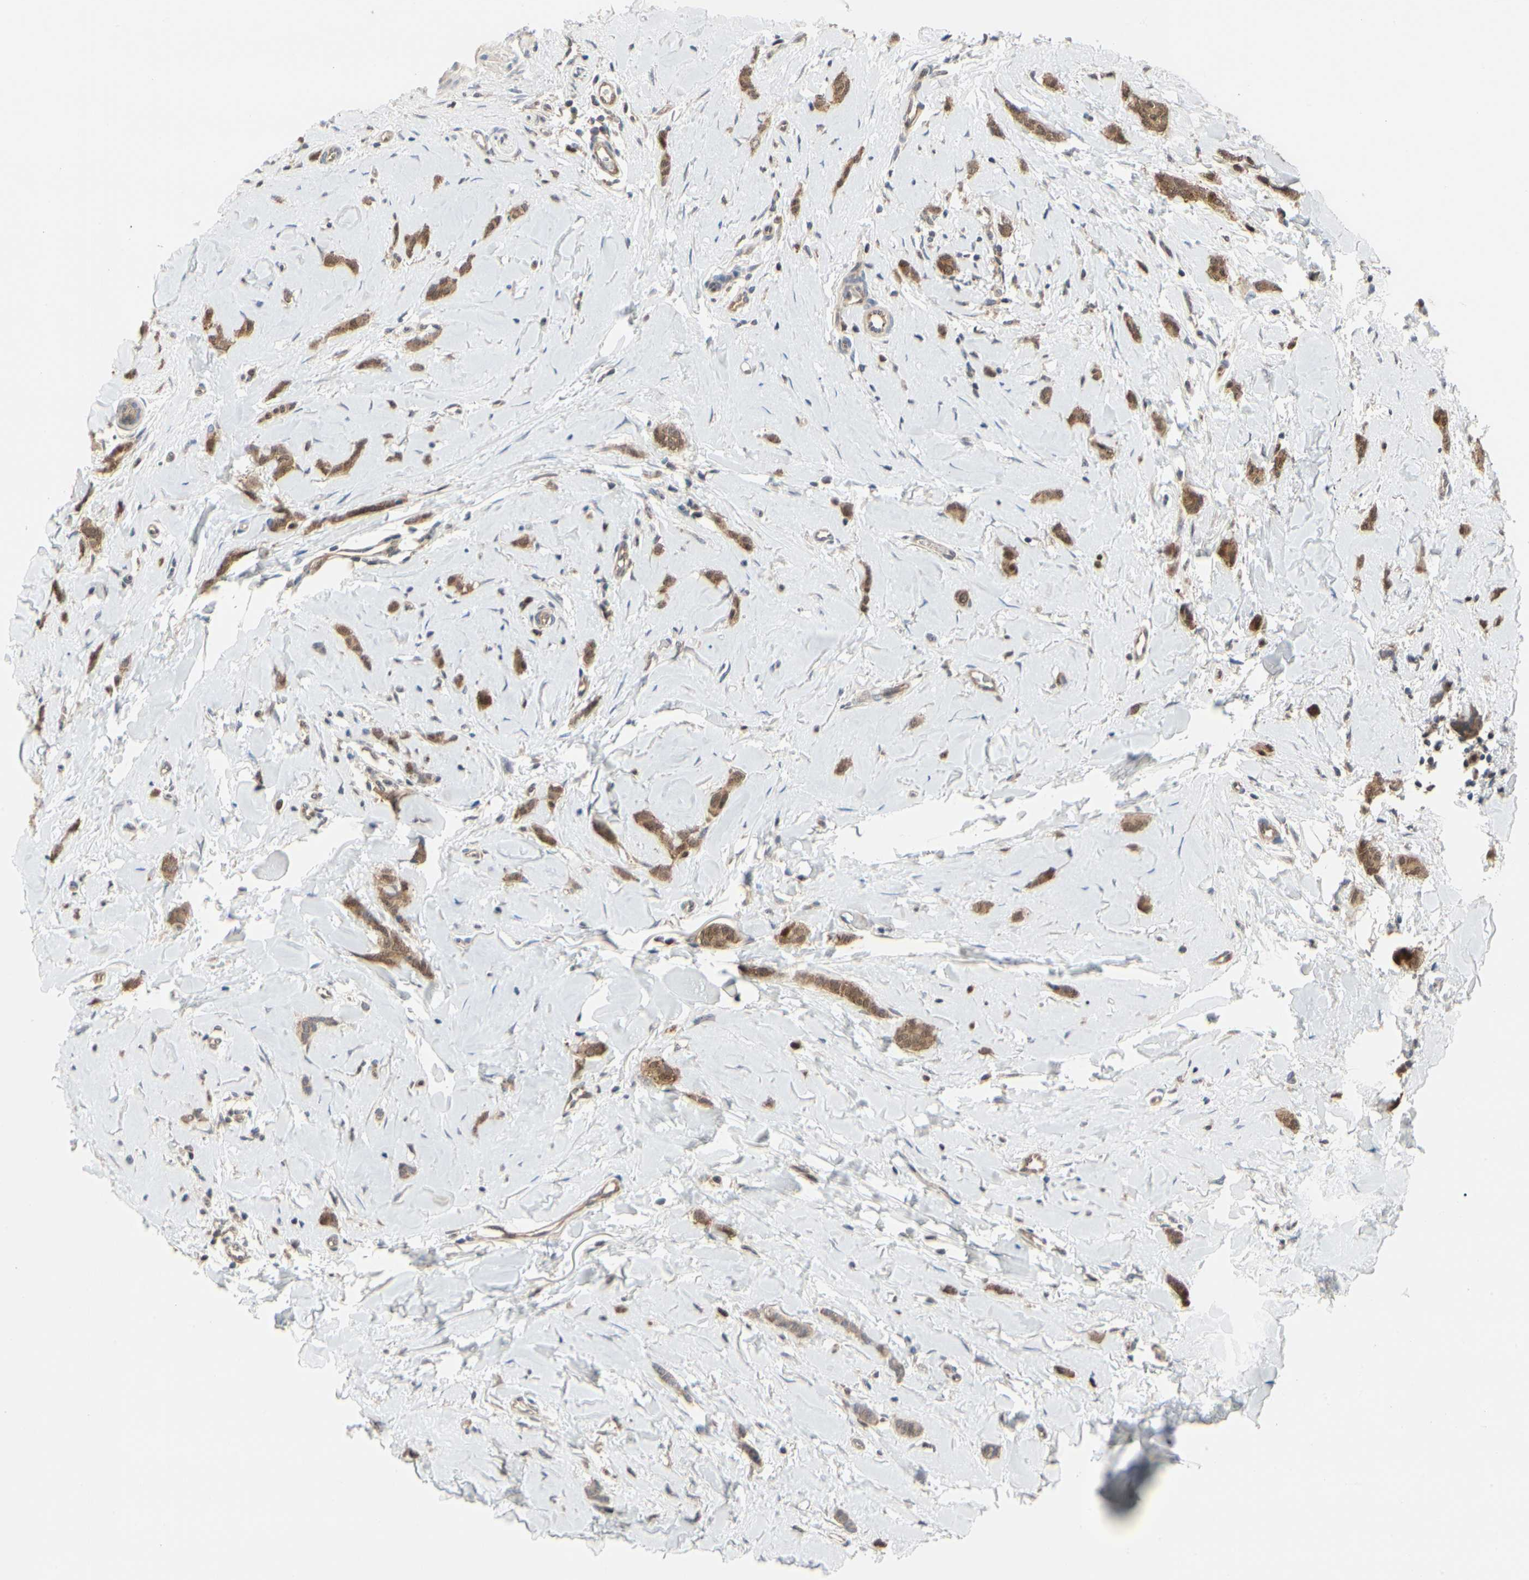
{"staining": {"intensity": "moderate", "quantity": ">75%", "location": "cytoplasmic/membranous,nuclear"}, "tissue": "breast cancer", "cell_type": "Tumor cells", "image_type": "cancer", "snomed": [{"axis": "morphology", "description": "Lobular carcinoma"}, {"axis": "topography", "description": "Skin"}, {"axis": "topography", "description": "Breast"}], "caption": "Brown immunohistochemical staining in human breast lobular carcinoma reveals moderate cytoplasmic/membranous and nuclear staining in about >75% of tumor cells.", "gene": "CDK5", "patient": {"sex": "female", "age": 46}}